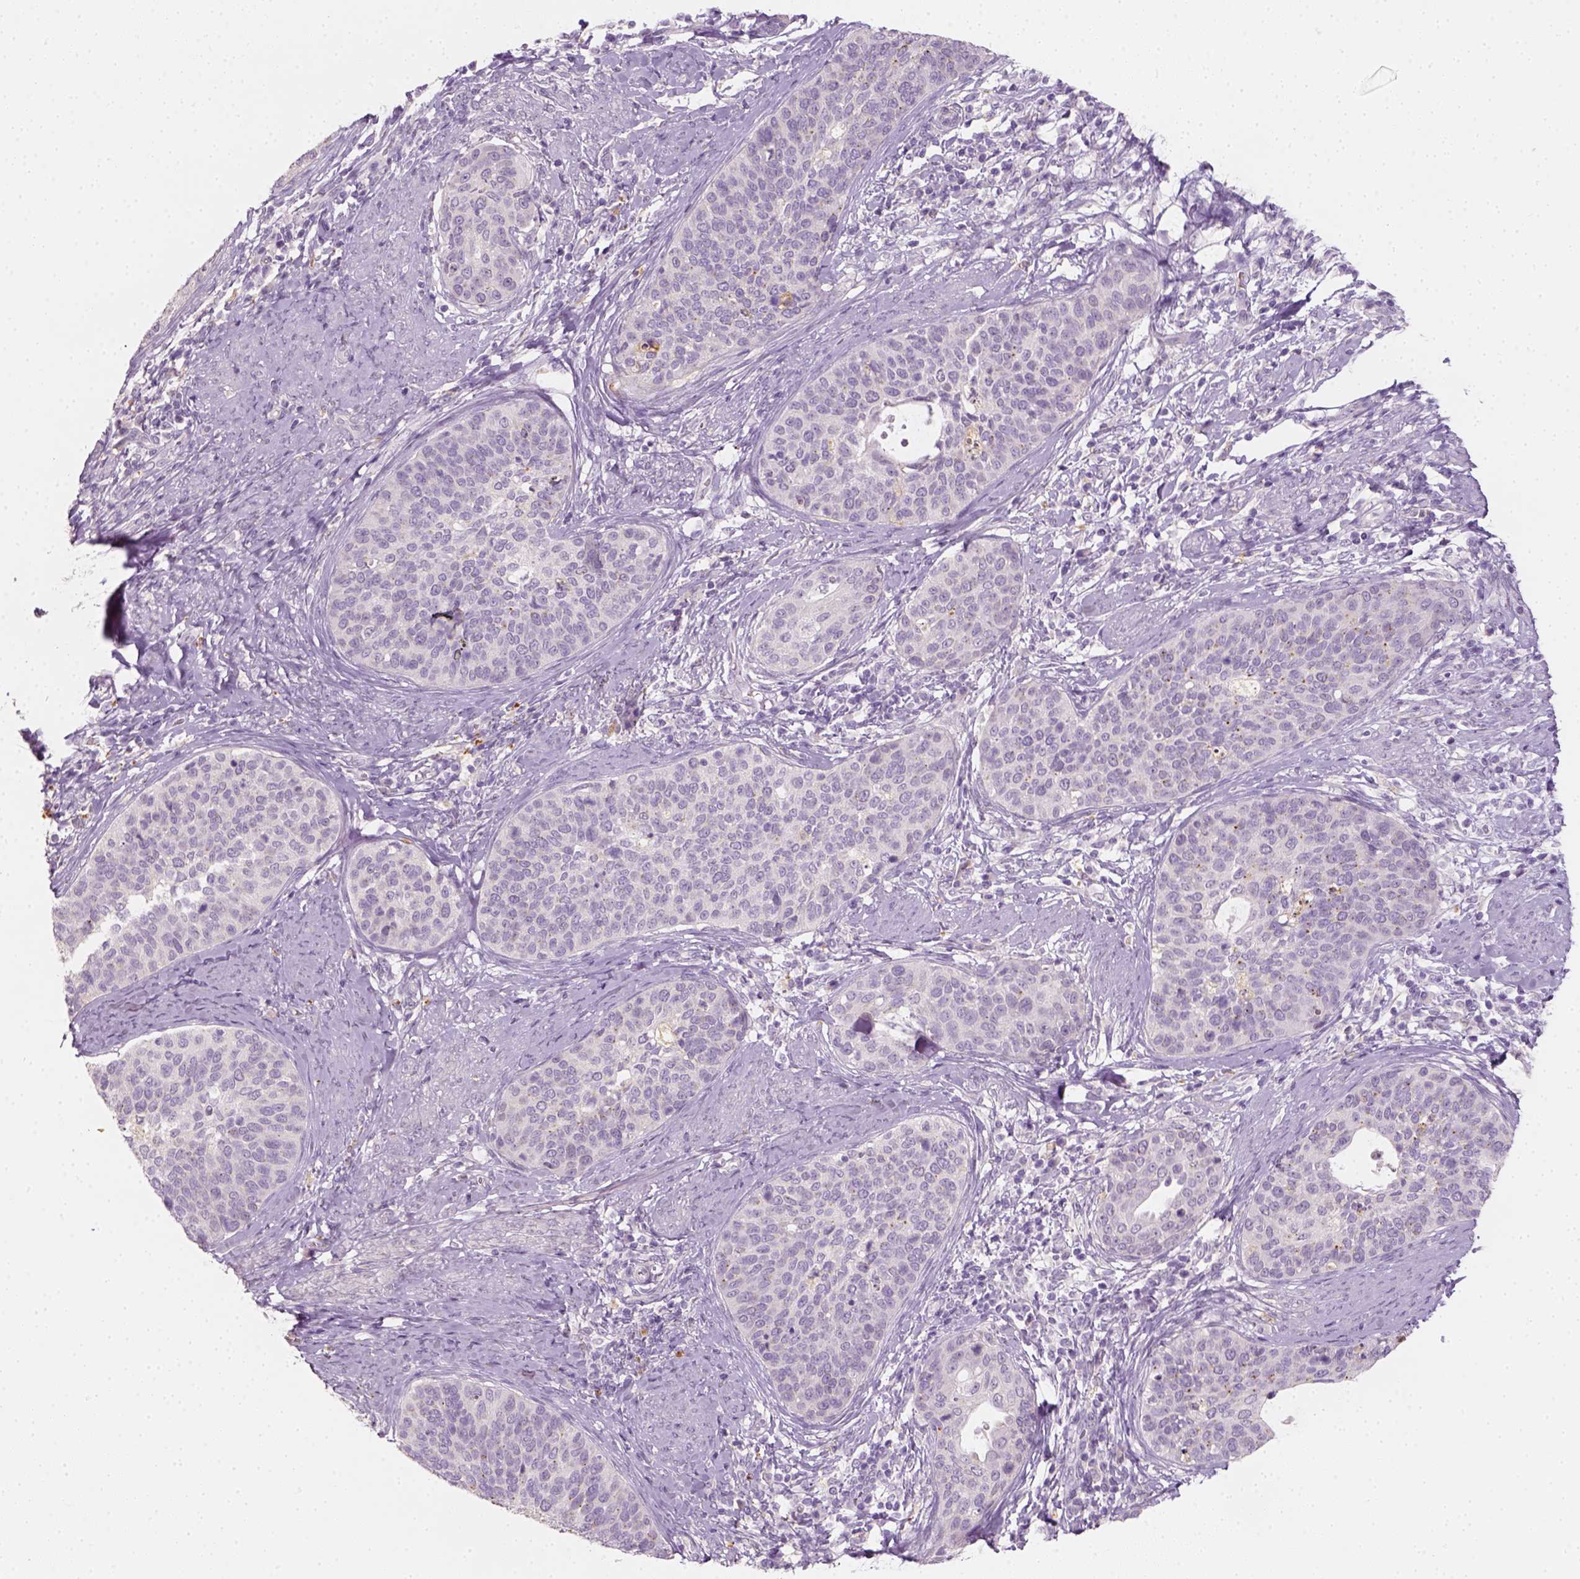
{"staining": {"intensity": "negative", "quantity": "none", "location": "none"}, "tissue": "cervical cancer", "cell_type": "Tumor cells", "image_type": "cancer", "snomed": [{"axis": "morphology", "description": "Squamous cell carcinoma, NOS"}, {"axis": "topography", "description": "Cervix"}], "caption": "Immunohistochemistry image of neoplastic tissue: human squamous cell carcinoma (cervical) stained with DAB (3,3'-diaminobenzidine) displays no significant protein staining in tumor cells.", "gene": "FAM163B", "patient": {"sex": "female", "age": 69}}